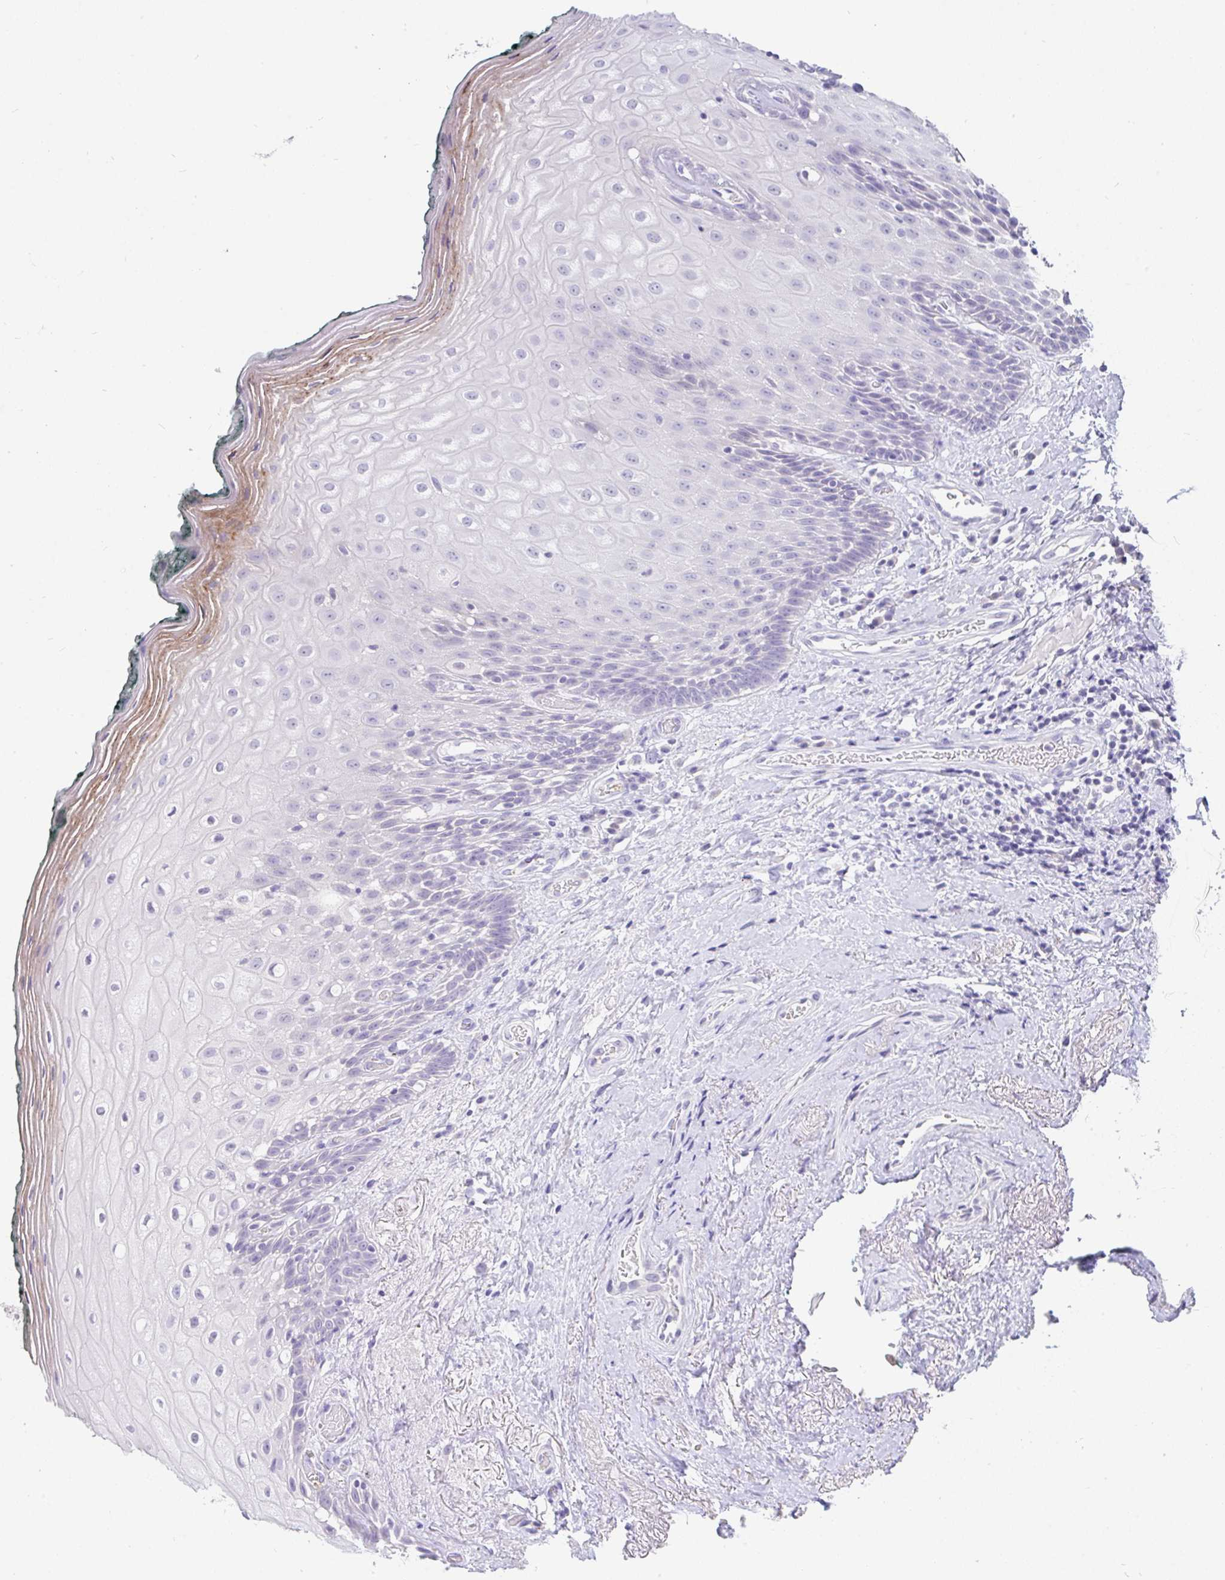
{"staining": {"intensity": "moderate", "quantity": "<25%", "location": "cytoplasmic/membranous"}, "tissue": "oral mucosa", "cell_type": "Squamous epithelial cells", "image_type": "normal", "snomed": [{"axis": "morphology", "description": "Normal tissue, NOS"}, {"axis": "morphology", "description": "Squamous cell carcinoma, NOS"}, {"axis": "topography", "description": "Oral tissue"}, {"axis": "topography", "description": "Head-Neck"}], "caption": "Moderate cytoplasmic/membranous protein positivity is seen in approximately <25% of squamous epithelial cells in oral mucosa. Using DAB (brown) and hematoxylin (blue) stains, captured at high magnification using brightfield microscopy.", "gene": "INTS5", "patient": {"sex": "male", "age": 64}}